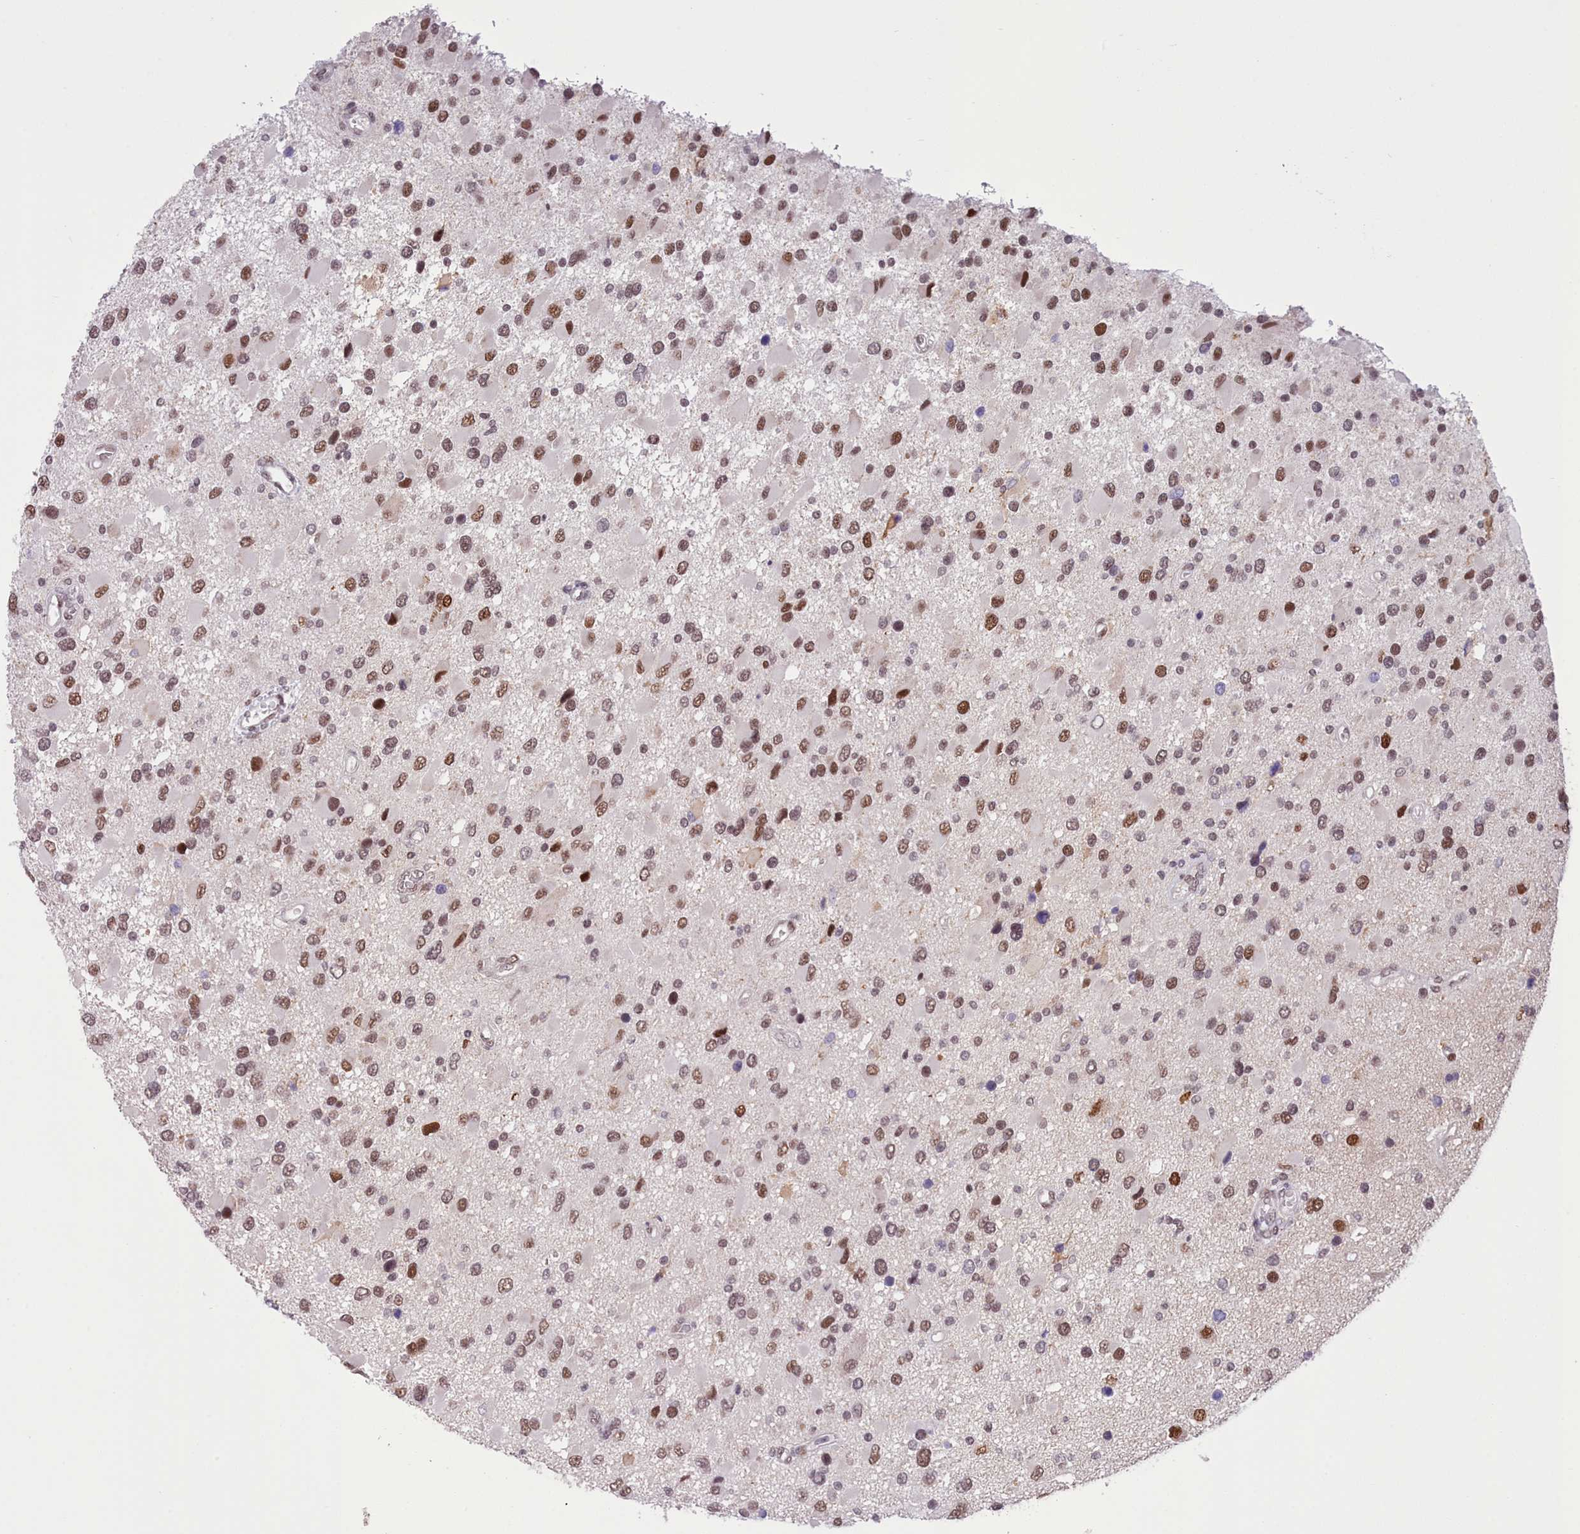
{"staining": {"intensity": "moderate", "quantity": ">75%", "location": "nuclear"}, "tissue": "glioma", "cell_type": "Tumor cells", "image_type": "cancer", "snomed": [{"axis": "morphology", "description": "Glioma, malignant, High grade"}, {"axis": "topography", "description": "Brain"}], "caption": "Moderate nuclear positivity is seen in about >75% of tumor cells in malignant glioma (high-grade).", "gene": "RFX1", "patient": {"sex": "male", "age": 53}}